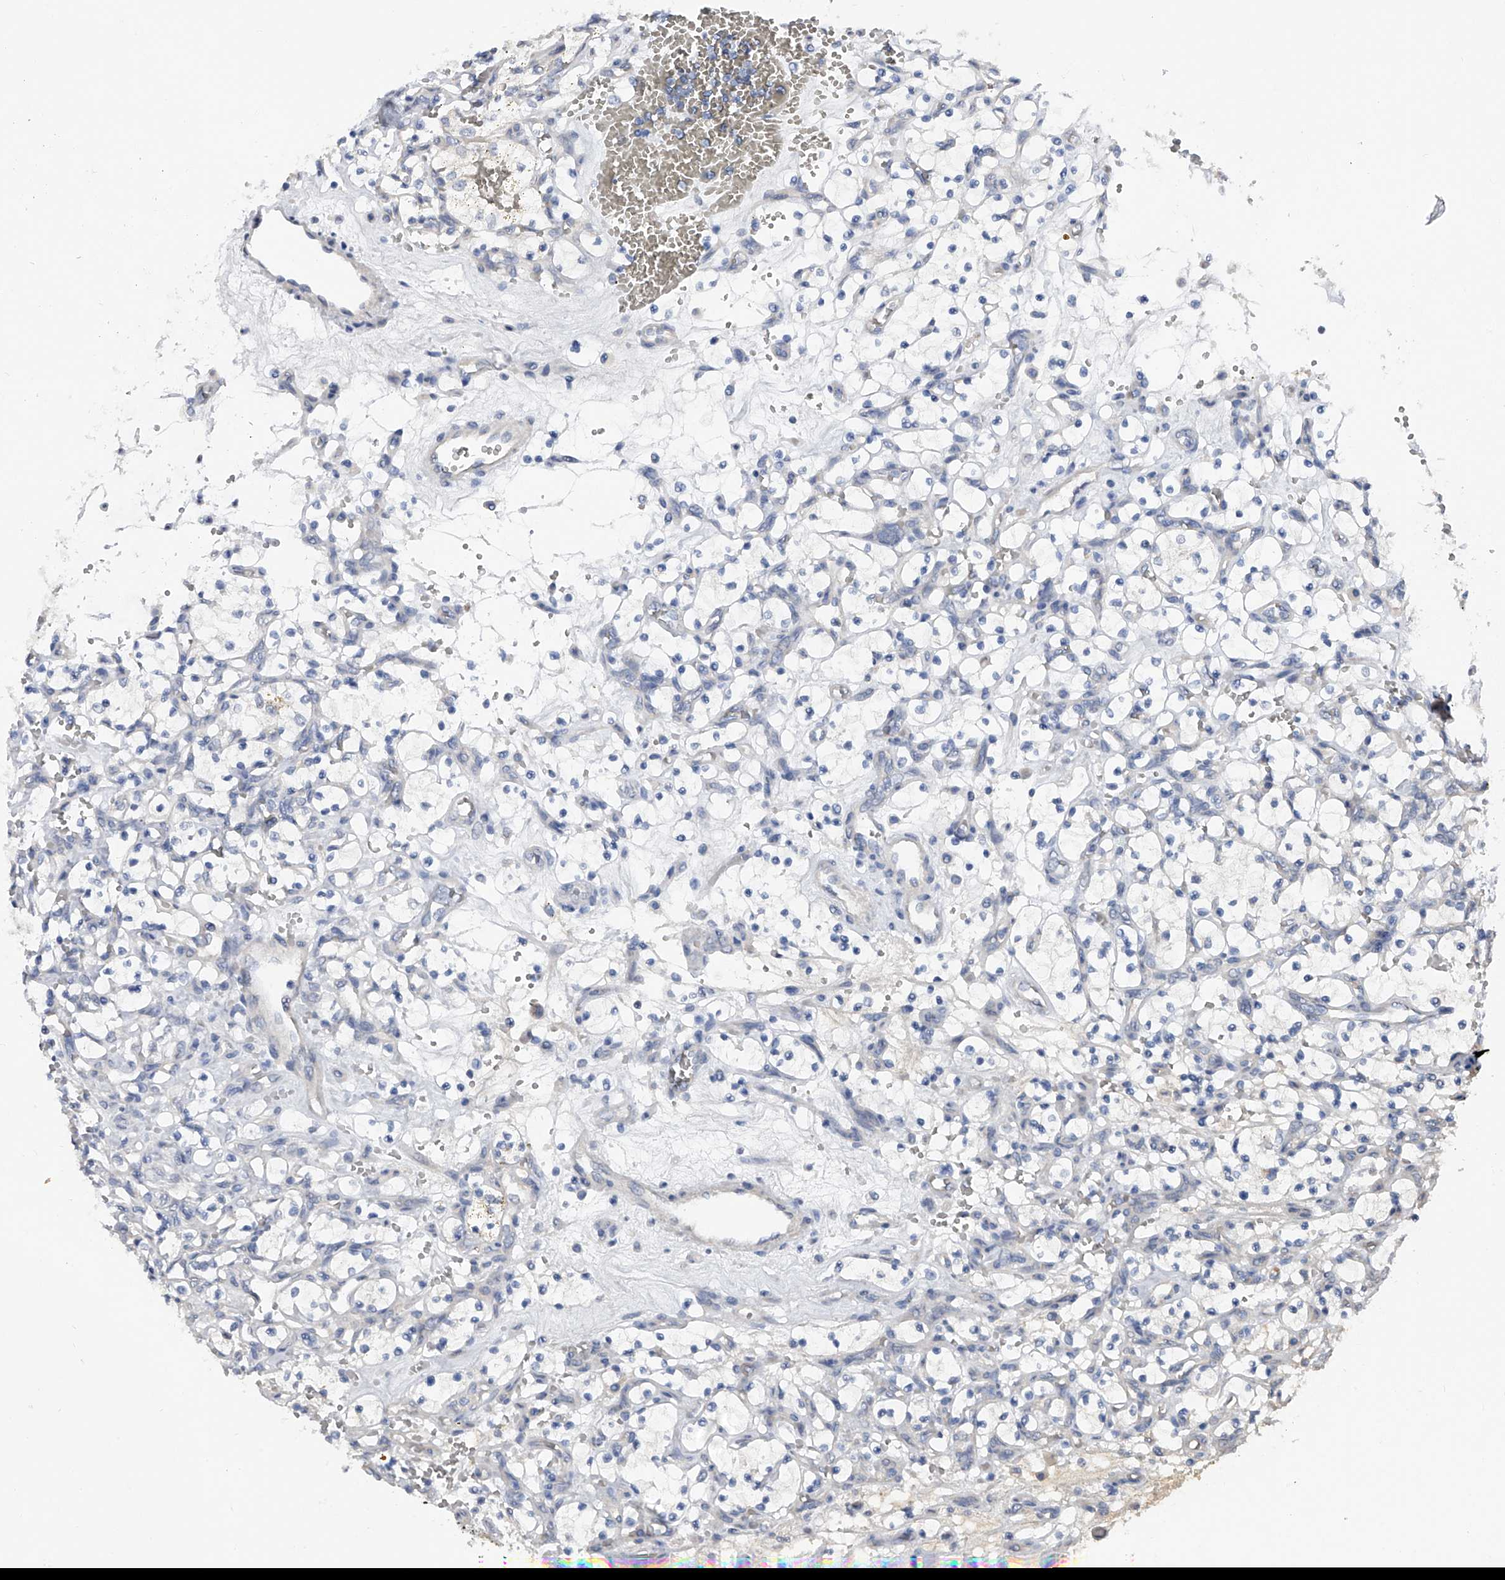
{"staining": {"intensity": "negative", "quantity": "none", "location": "none"}, "tissue": "renal cancer", "cell_type": "Tumor cells", "image_type": "cancer", "snomed": [{"axis": "morphology", "description": "Adenocarcinoma, NOS"}, {"axis": "topography", "description": "Kidney"}], "caption": "Immunohistochemistry (IHC) image of neoplastic tissue: human renal cancer stained with DAB exhibits no significant protein positivity in tumor cells.", "gene": "CFAP298", "patient": {"sex": "female", "age": 69}}